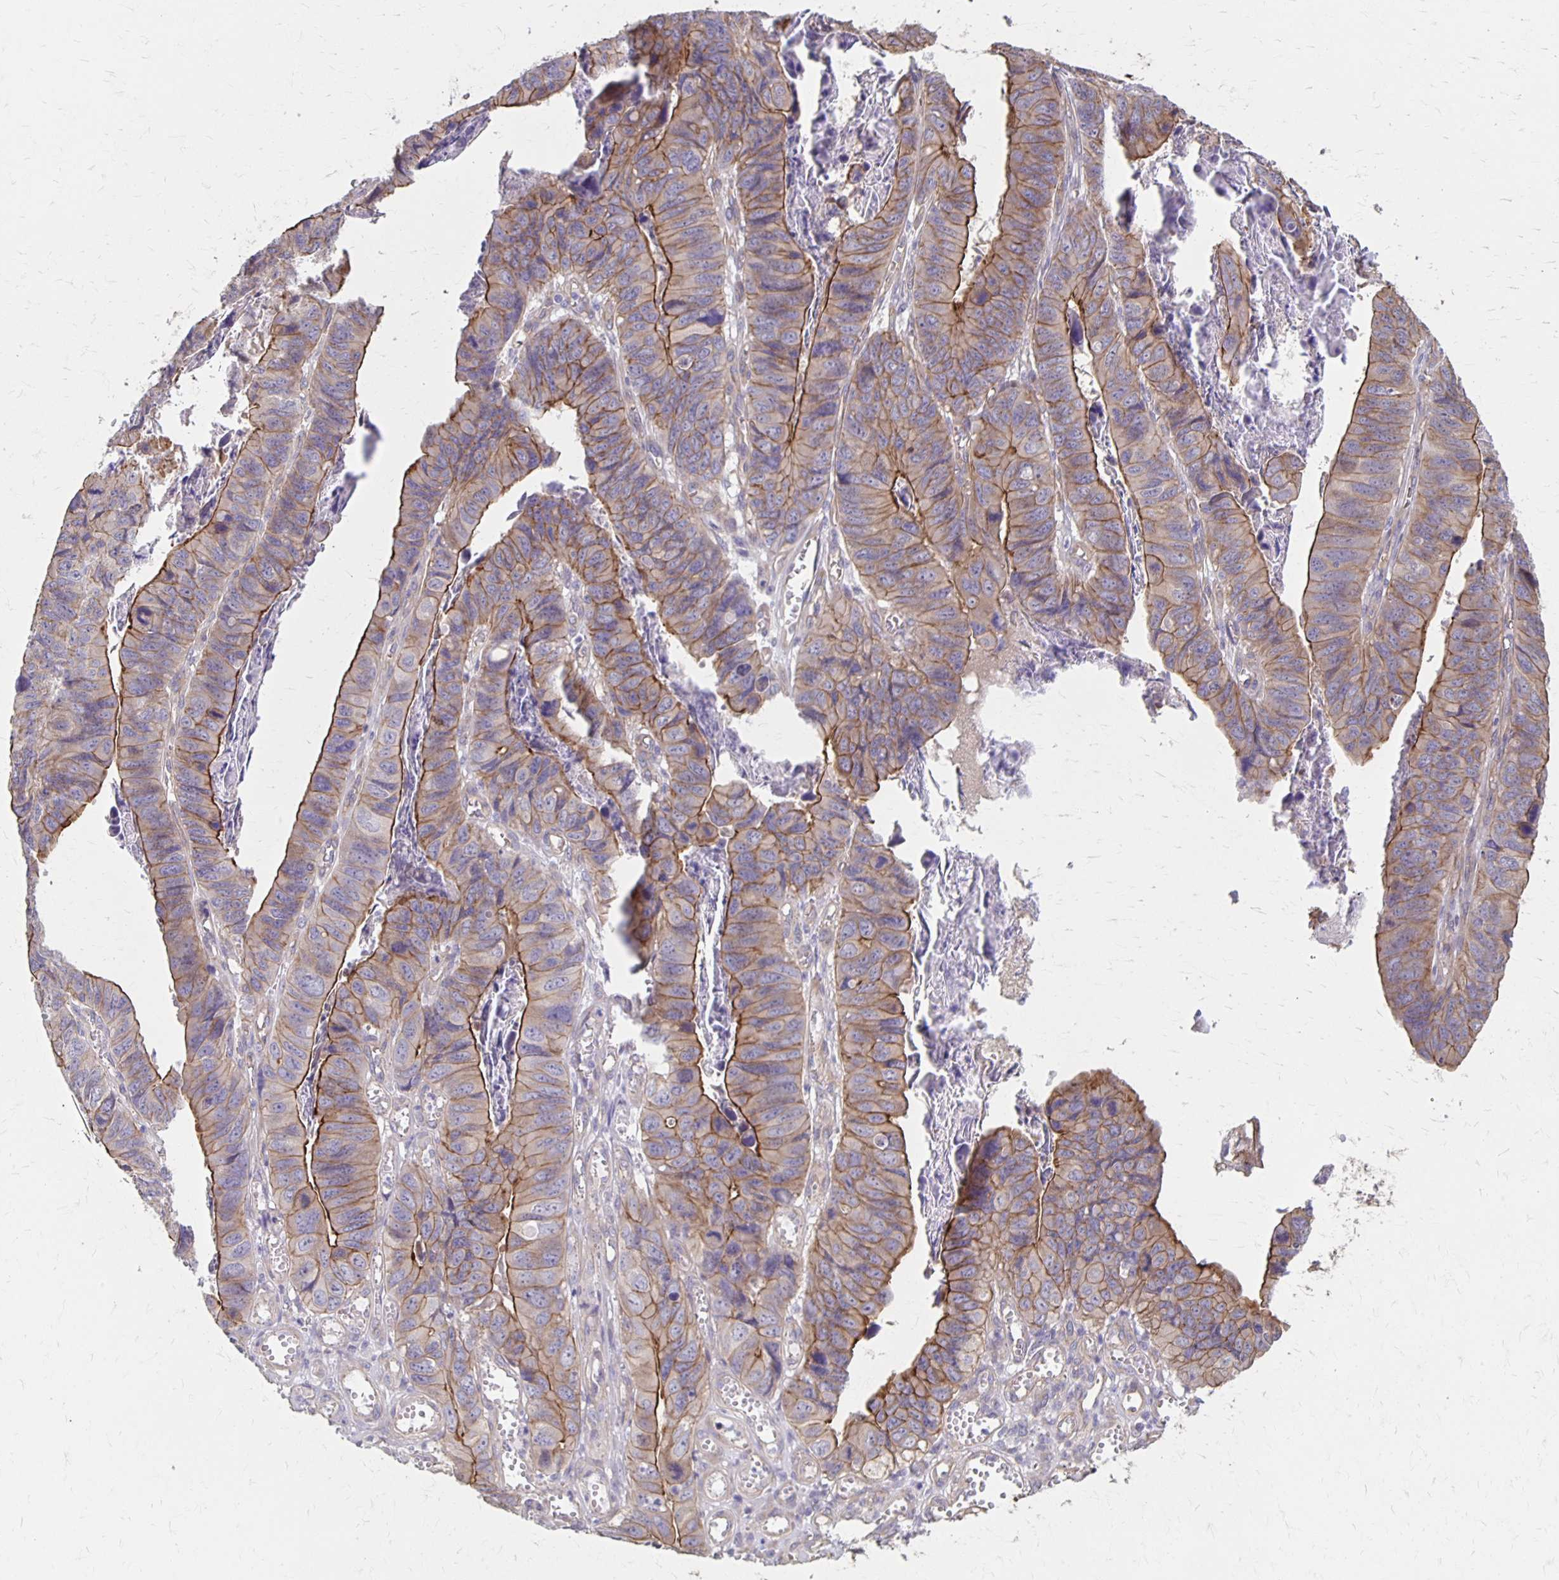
{"staining": {"intensity": "moderate", "quantity": "25%-75%", "location": "cytoplasmic/membranous"}, "tissue": "stomach cancer", "cell_type": "Tumor cells", "image_type": "cancer", "snomed": [{"axis": "morphology", "description": "Adenocarcinoma, NOS"}, {"axis": "topography", "description": "Stomach, lower"}], "caption": "A high-resolution histopathology image shows IHC staining of stomach adenocarcinoma, which reveals moderate cytoplasmic/membranous positivity in about 25%-75% of tumor cells. (Brightfield microscopy of DAB IHC at high magnification).", "gene": "PPP1R3E", "patient": {"sex": "male", "age": 77}}